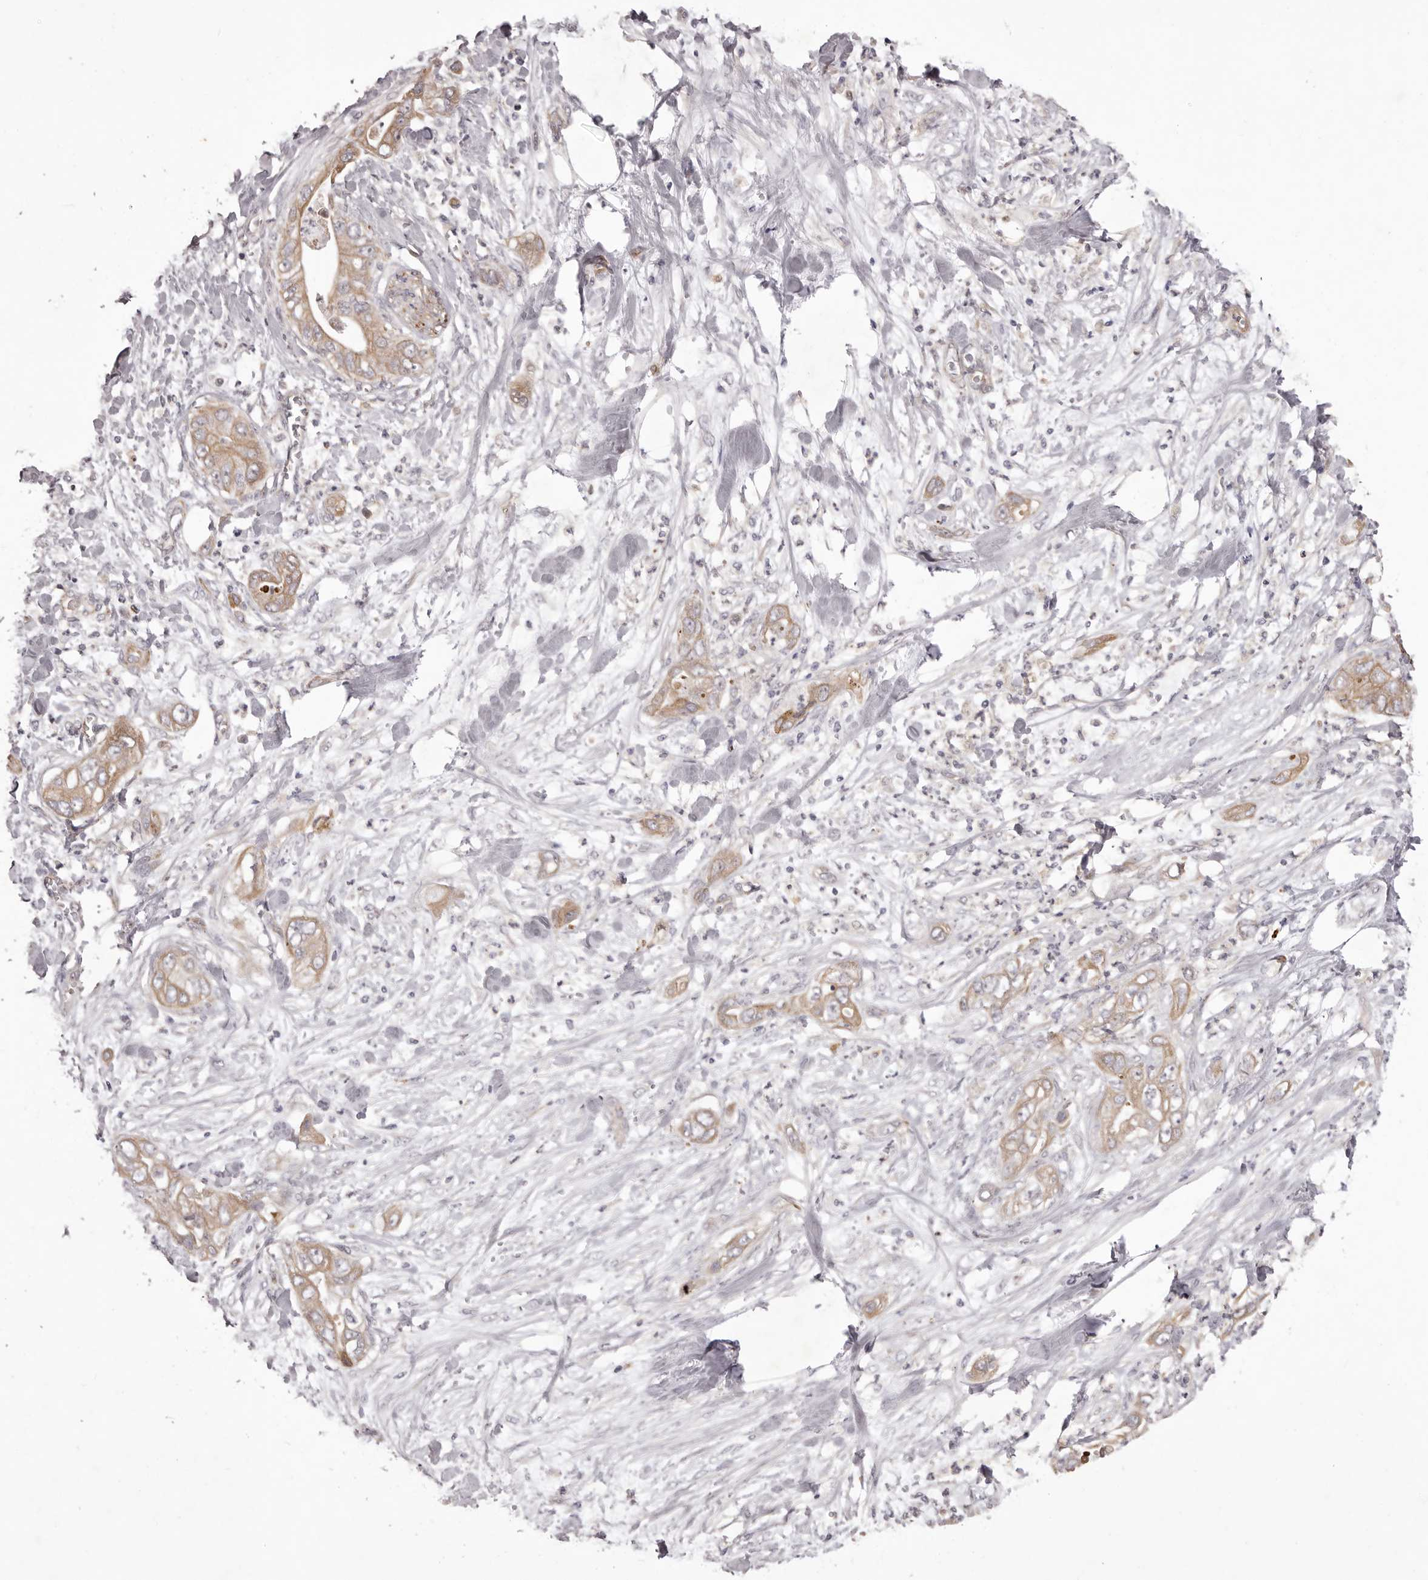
{"staining": {"intensity": "weak", "quantity": ">75%", "location": "cytoplasmic/membranous"}, "tissue": "pancreatic cancer", "cell_type": "Tumor cells", "image_type": "cancer", "snomed": [{"axis": "morphology", "description": "Adenocarcinoma, NOS"}, {"axis": "topography", "description": "Pancreas"}], "caption": "DAB immunohistochemical staining of human adenocarcinoma (pancreatic) displays weak cytoplasmic/membranous protein expression in approximately >75% of tumor cells. The protein is shown in brown color, while the nuclei are stained blue.", "gene": "PNRC1", "patient": {"sex": "female", "age": 78}}